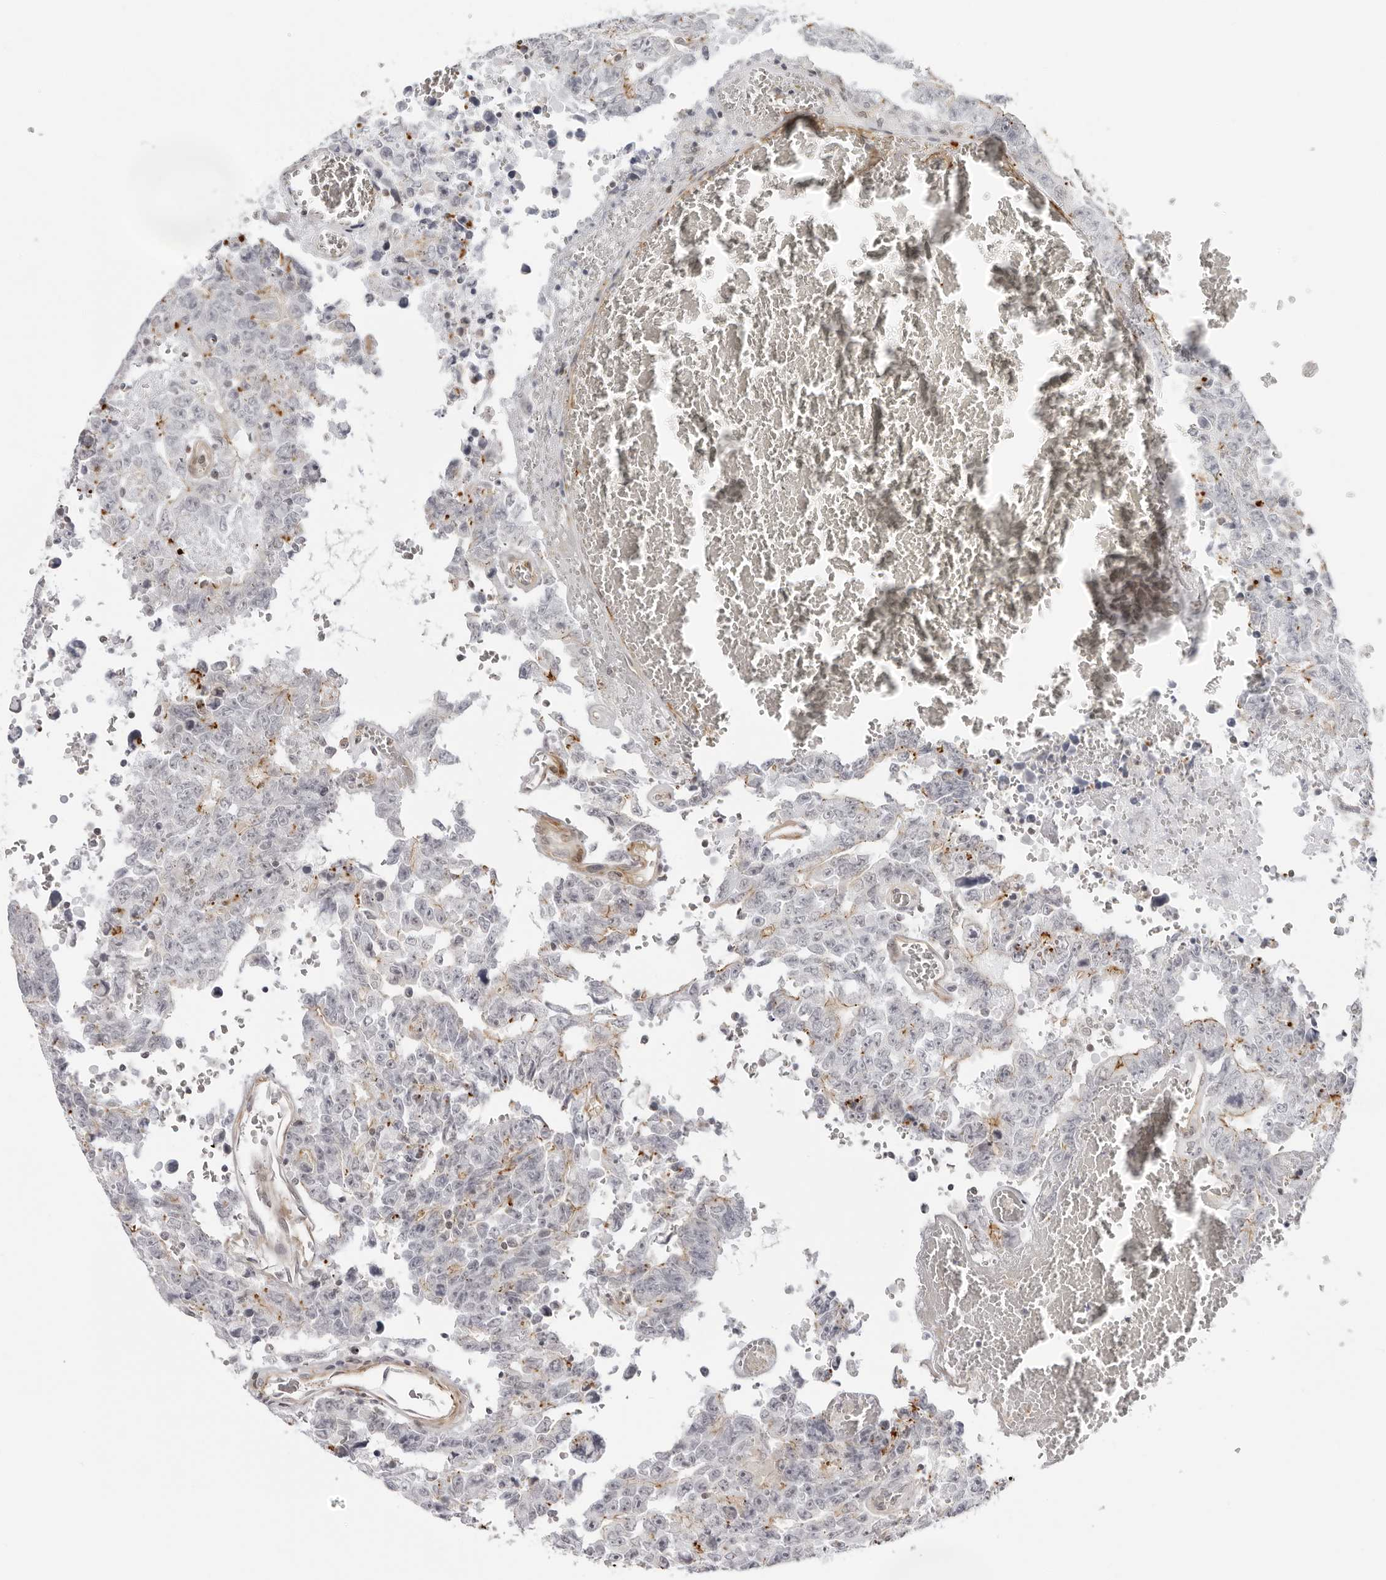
{"staining": {"intensity": "moderate", "quantity": "<25%", "location": "cytoplasmic/membranous"}, "tissue": "testis cancer", "cell_type": "Tumor cells", "image_type": "cancer", "snomed": [{"axis": "morphology", "description": "Carcinoma, Embryonal, NOS"}, {"axis": "topography", "description": "Testis"}], "caption": "Protein expression analysis of human testis embryonal carcinoma reveals moderate cytoplasmic/membranous staining in approximately <25% of tumor cells.", "gene": "UNK", "patient": {"sex": "male", "age": 26}}